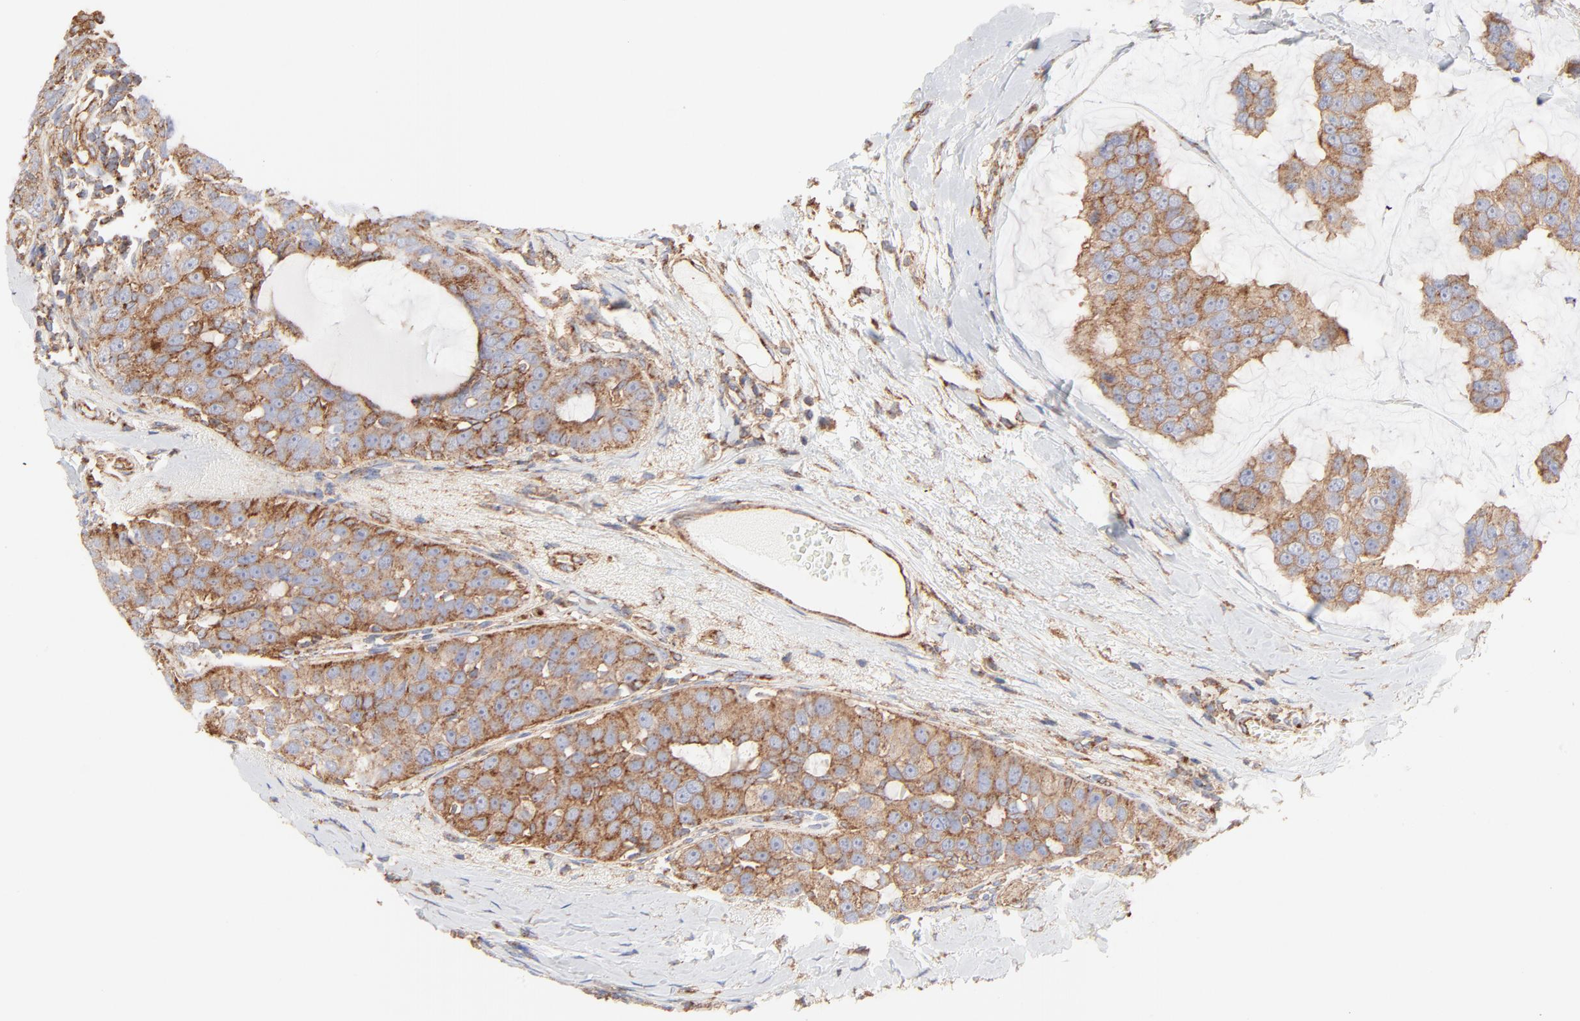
{"staining": {"intensity": "moderate", "quantity": ">75%", "location": "cytoplasmic/membranous"}, "tissue": "breast cancer", "cell_type": "Tumor cells", "image_type": "cancer", "snomed": [{"axis": "morphology", "description": "Normal tissue, NOS"}, {"axis": "morphology", "description": "Duct carcinoma"}, {"axis": "topography", "description": "Breast"}], "caption": "The immunohistochemical stain labels moderate cytoplasmic/membranous expression in tumor cells of breast cancer tissue. The staining was performed using DAB (3,3'-diaminobenzidine), with brown indicating positive protein expression. Nuclei are stained blue with hematoxylin.", "gene": "CLTB", "patient": {"sex": "female", "age": 50}}